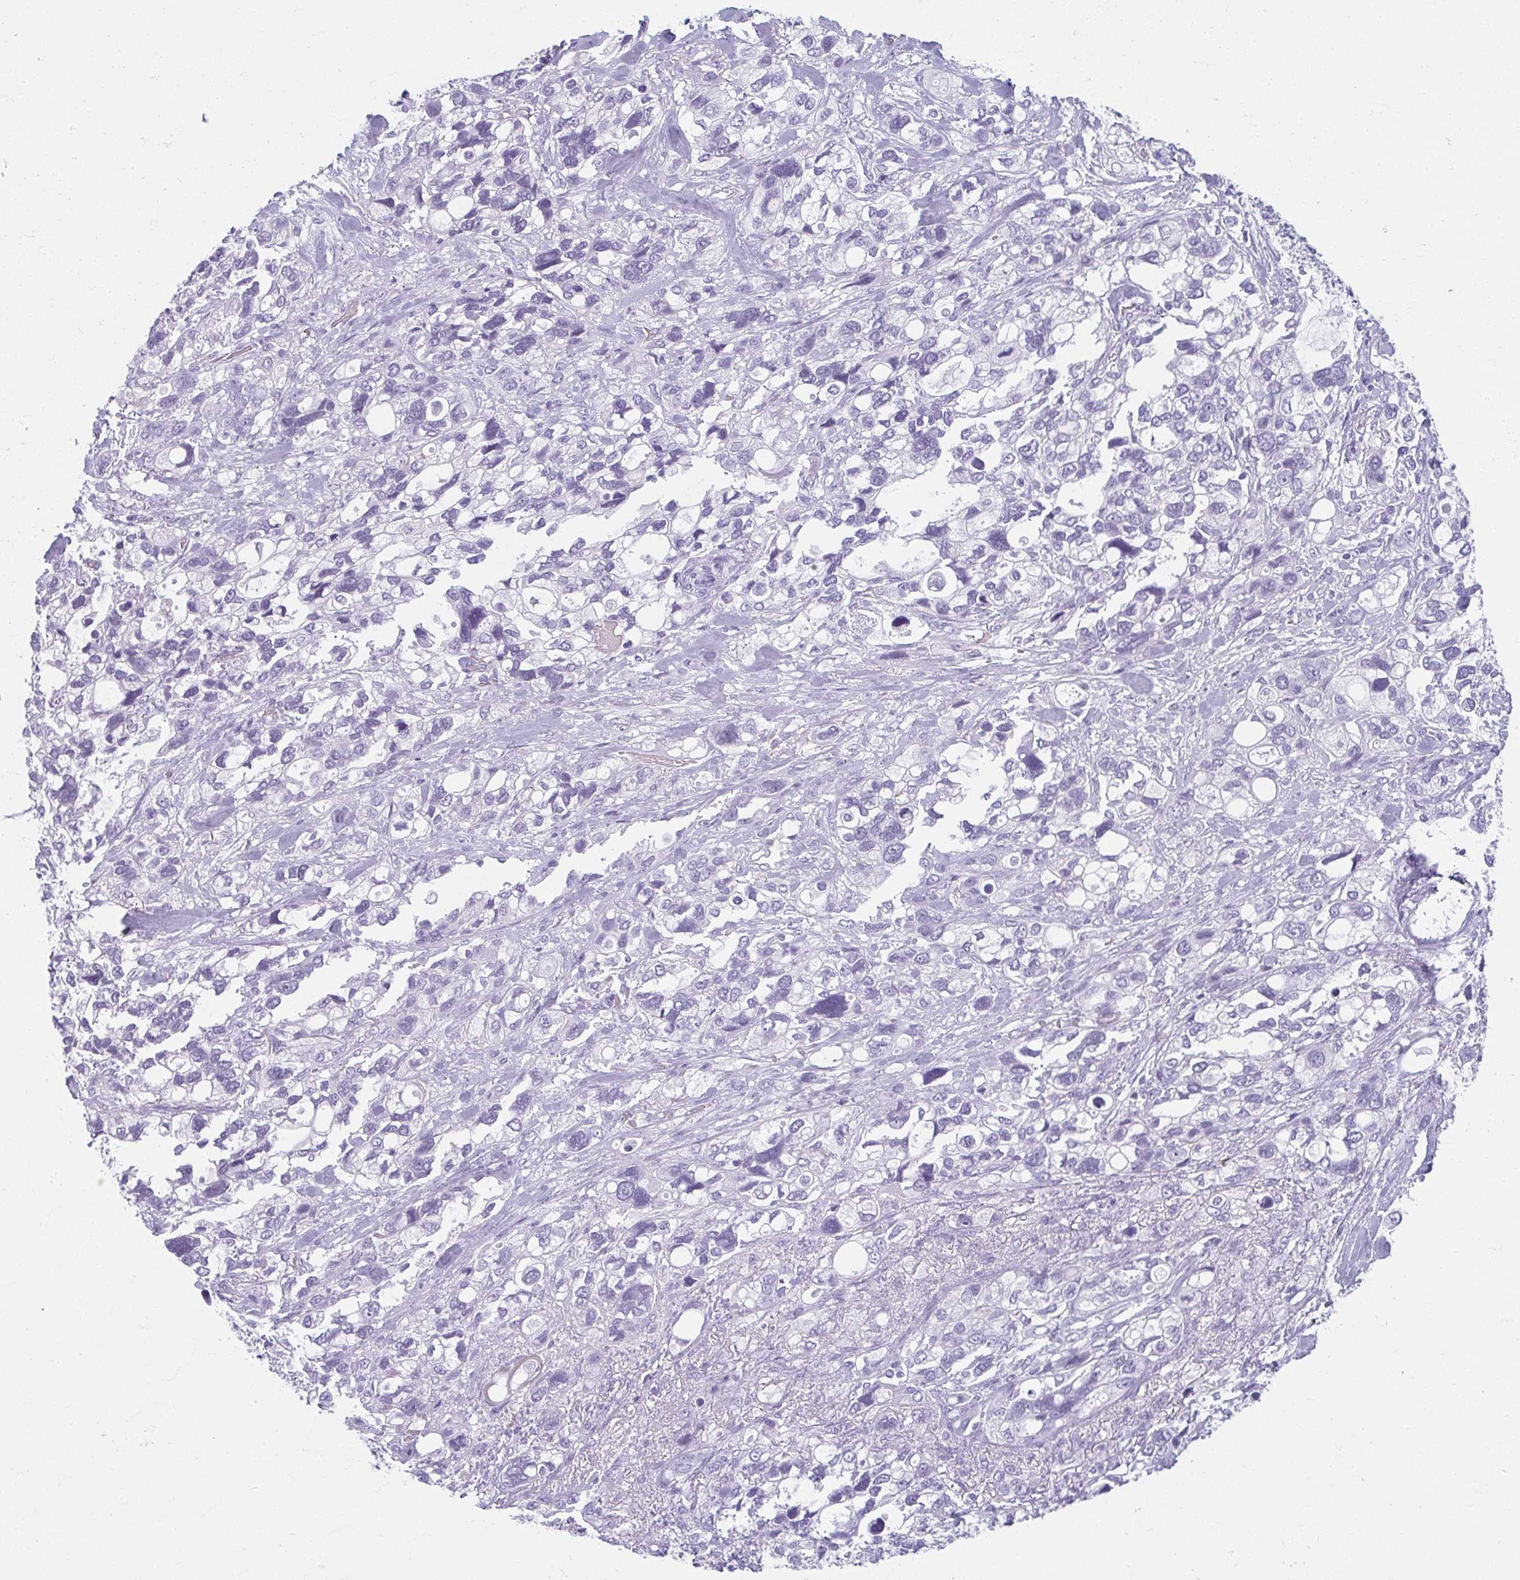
{"staining": {"intensity": "negative", "quantity": "none", "location": "none"}, "tissue": "stomach cancer", "cell_type": "Tumor cells", "image_type": "cancer", "snomed": [{"axis": "morphology", "description": "Adenocarcinoma, NOS"}, {"axis": "topography", "description": "Stomach, upper"}], "caption": "Immunohistochemical staining of human stomach cancer displays no significant positivity in tumor cells.", "gene": "MOBP", "patient": {"sex": "female", "age": 81}}